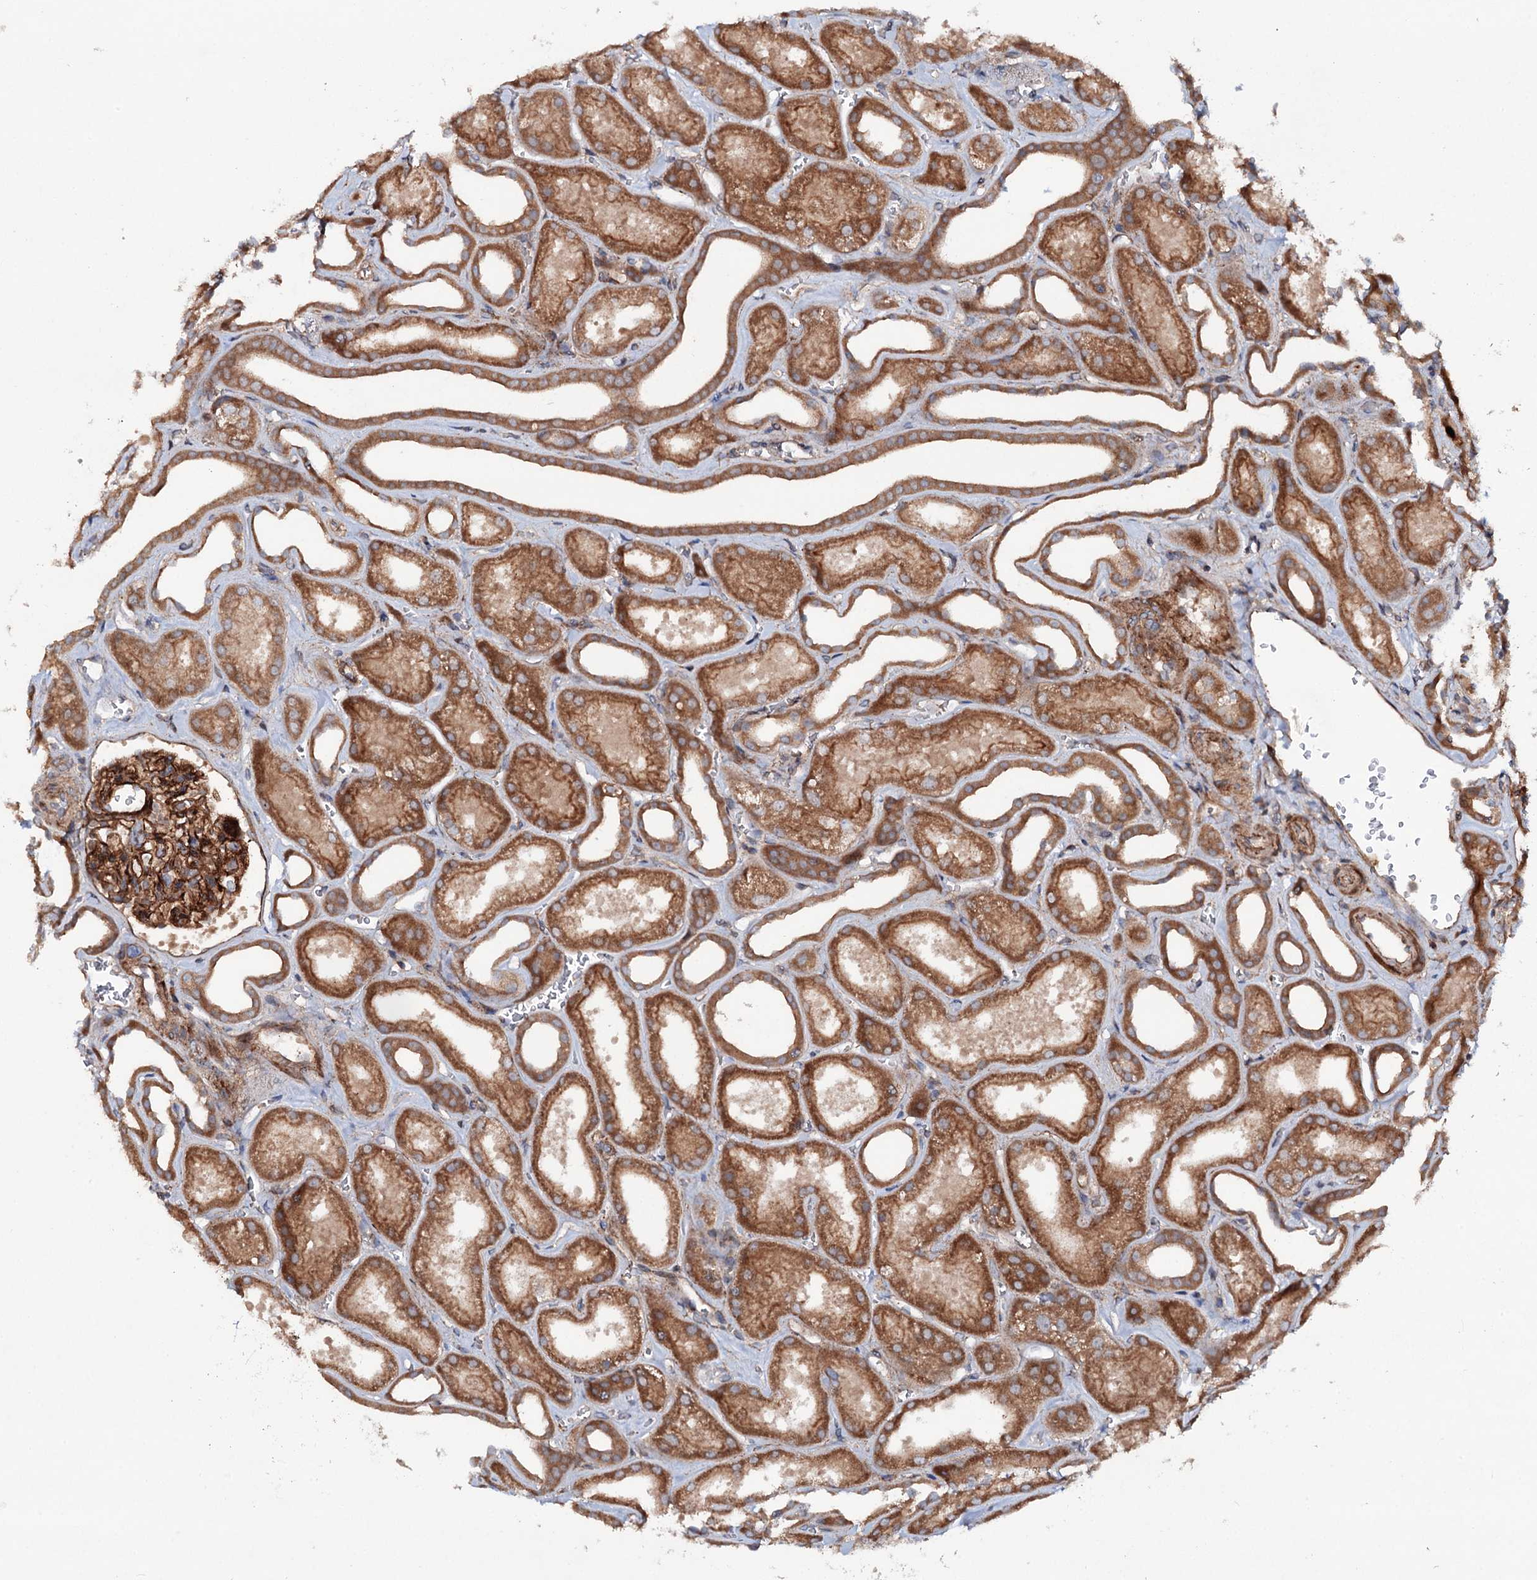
{"staining": {"intensity": "strong", "quantity": ">75%", "location": "cytoplasmic/membranous"}, "tissue": "kidney", "cell_type": "Cells in glomeruli", "image_type": "normal", "snomed": [{"axis": "morphology", "description": "Normal tissue, NOS"}, {"axis": "morphology", "description": "Adenocarcinoma, NOS"}, {"axis": "topography", "description": "Kidney"}], "caption": "This is an image of immunohistochemistry staining of benign kidney, which shows strong staining in the cytoplasmic/membranous of cells in glomeruli.", "gene": "ADGRG4", "patient": {"sex": "female", "age": 68}}